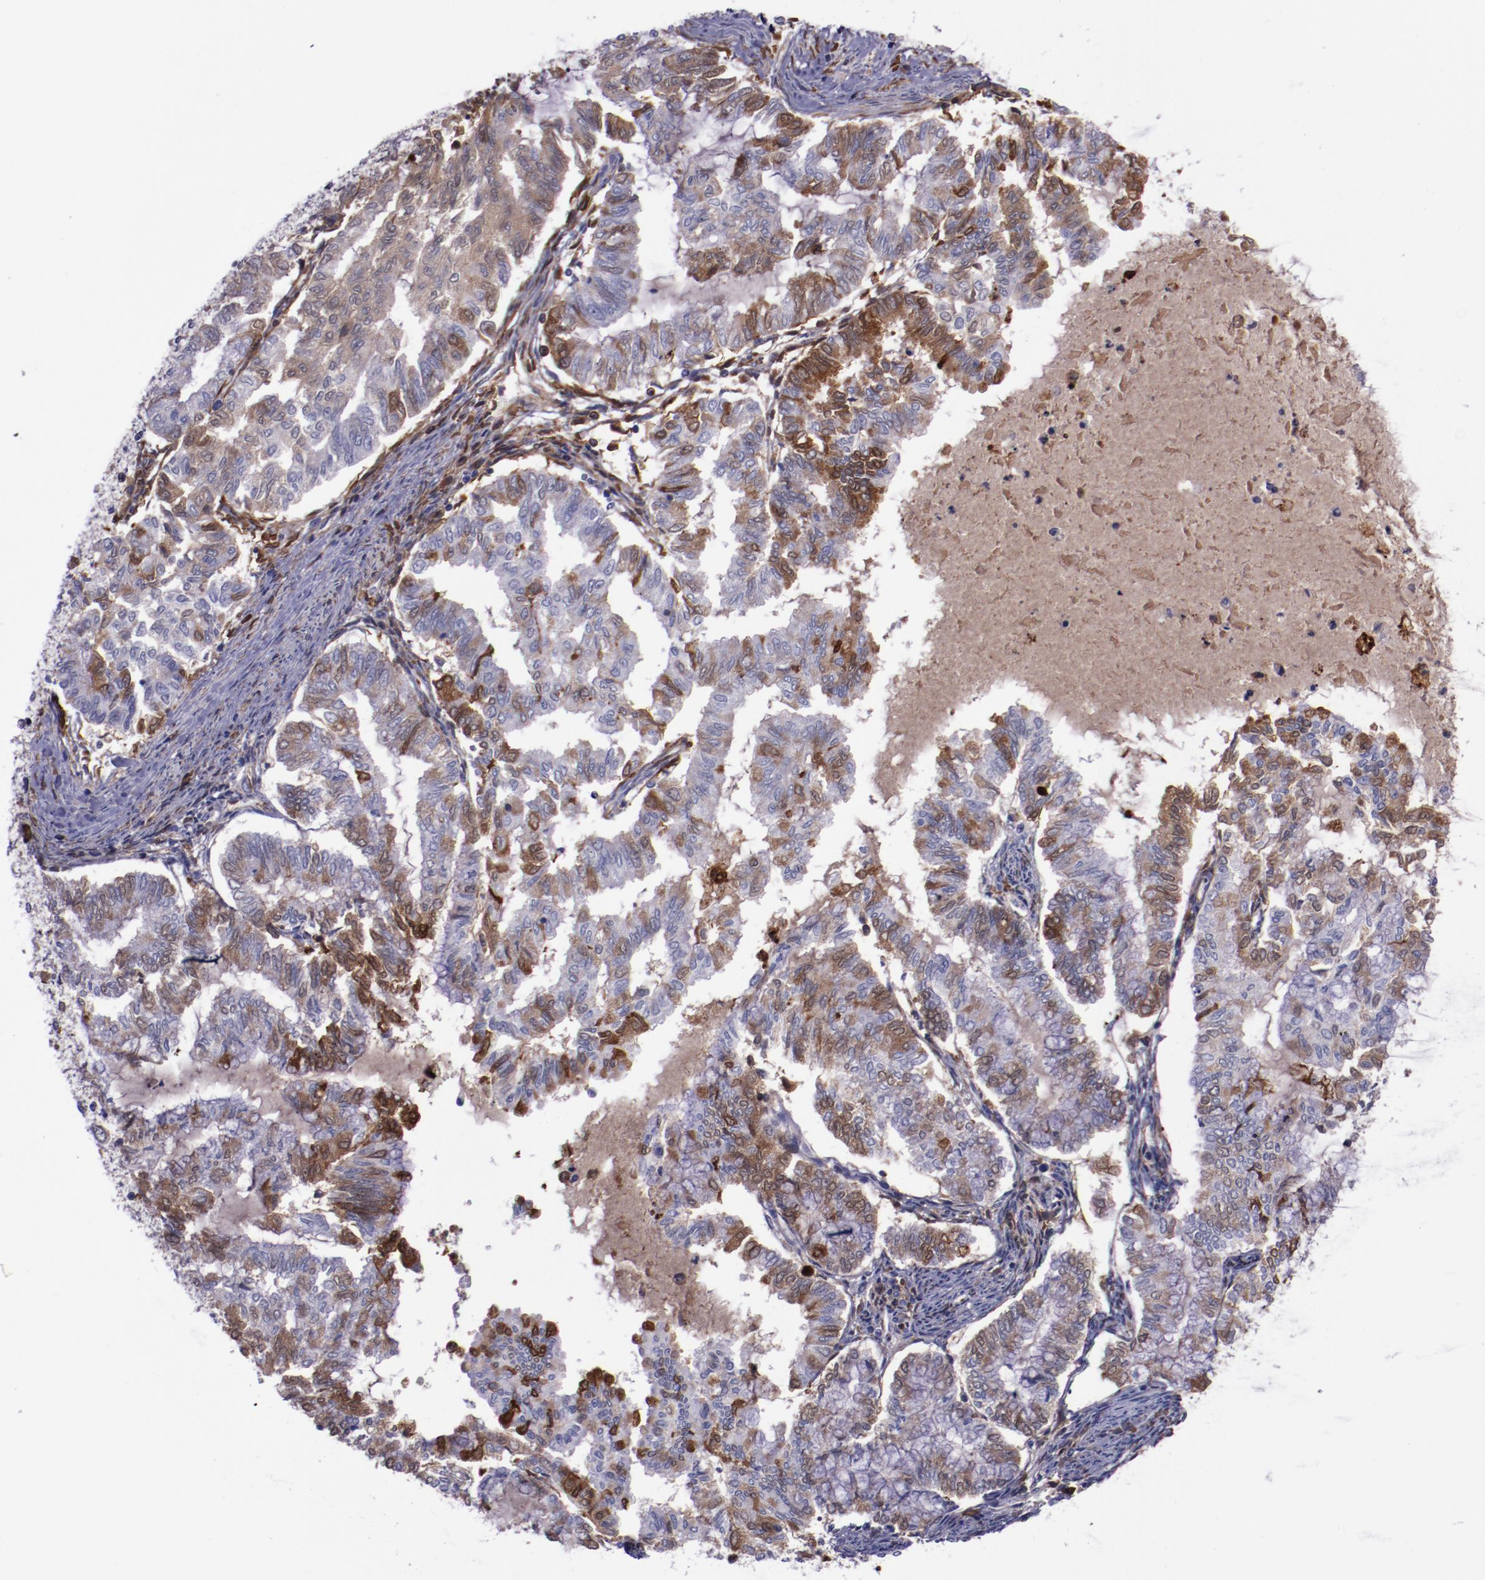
{"staining": {"intensity": "moderate", "quantity": "25%-75%", "location": "cytoplasmic/membranous"}, "tissue": "endometrial cancer", "cell_type": "Tumor cells", "image_type": "cancer", "snomed": [{"axis": "morphology", "description": "Adenocarcinoma, NOS"}, {"axis": "topography", "description": "Endometrium"}], "caption": "DAB (3,3'-diaminobenzidine) immunohistochemical staining of adenocarcinoma (endometrial) displays moderate cytoplasmic/membranous protein expression in about 25%-75% of tumor cells.", "gene": "APOH", "patient": {"sex": "female", "age": 79}}